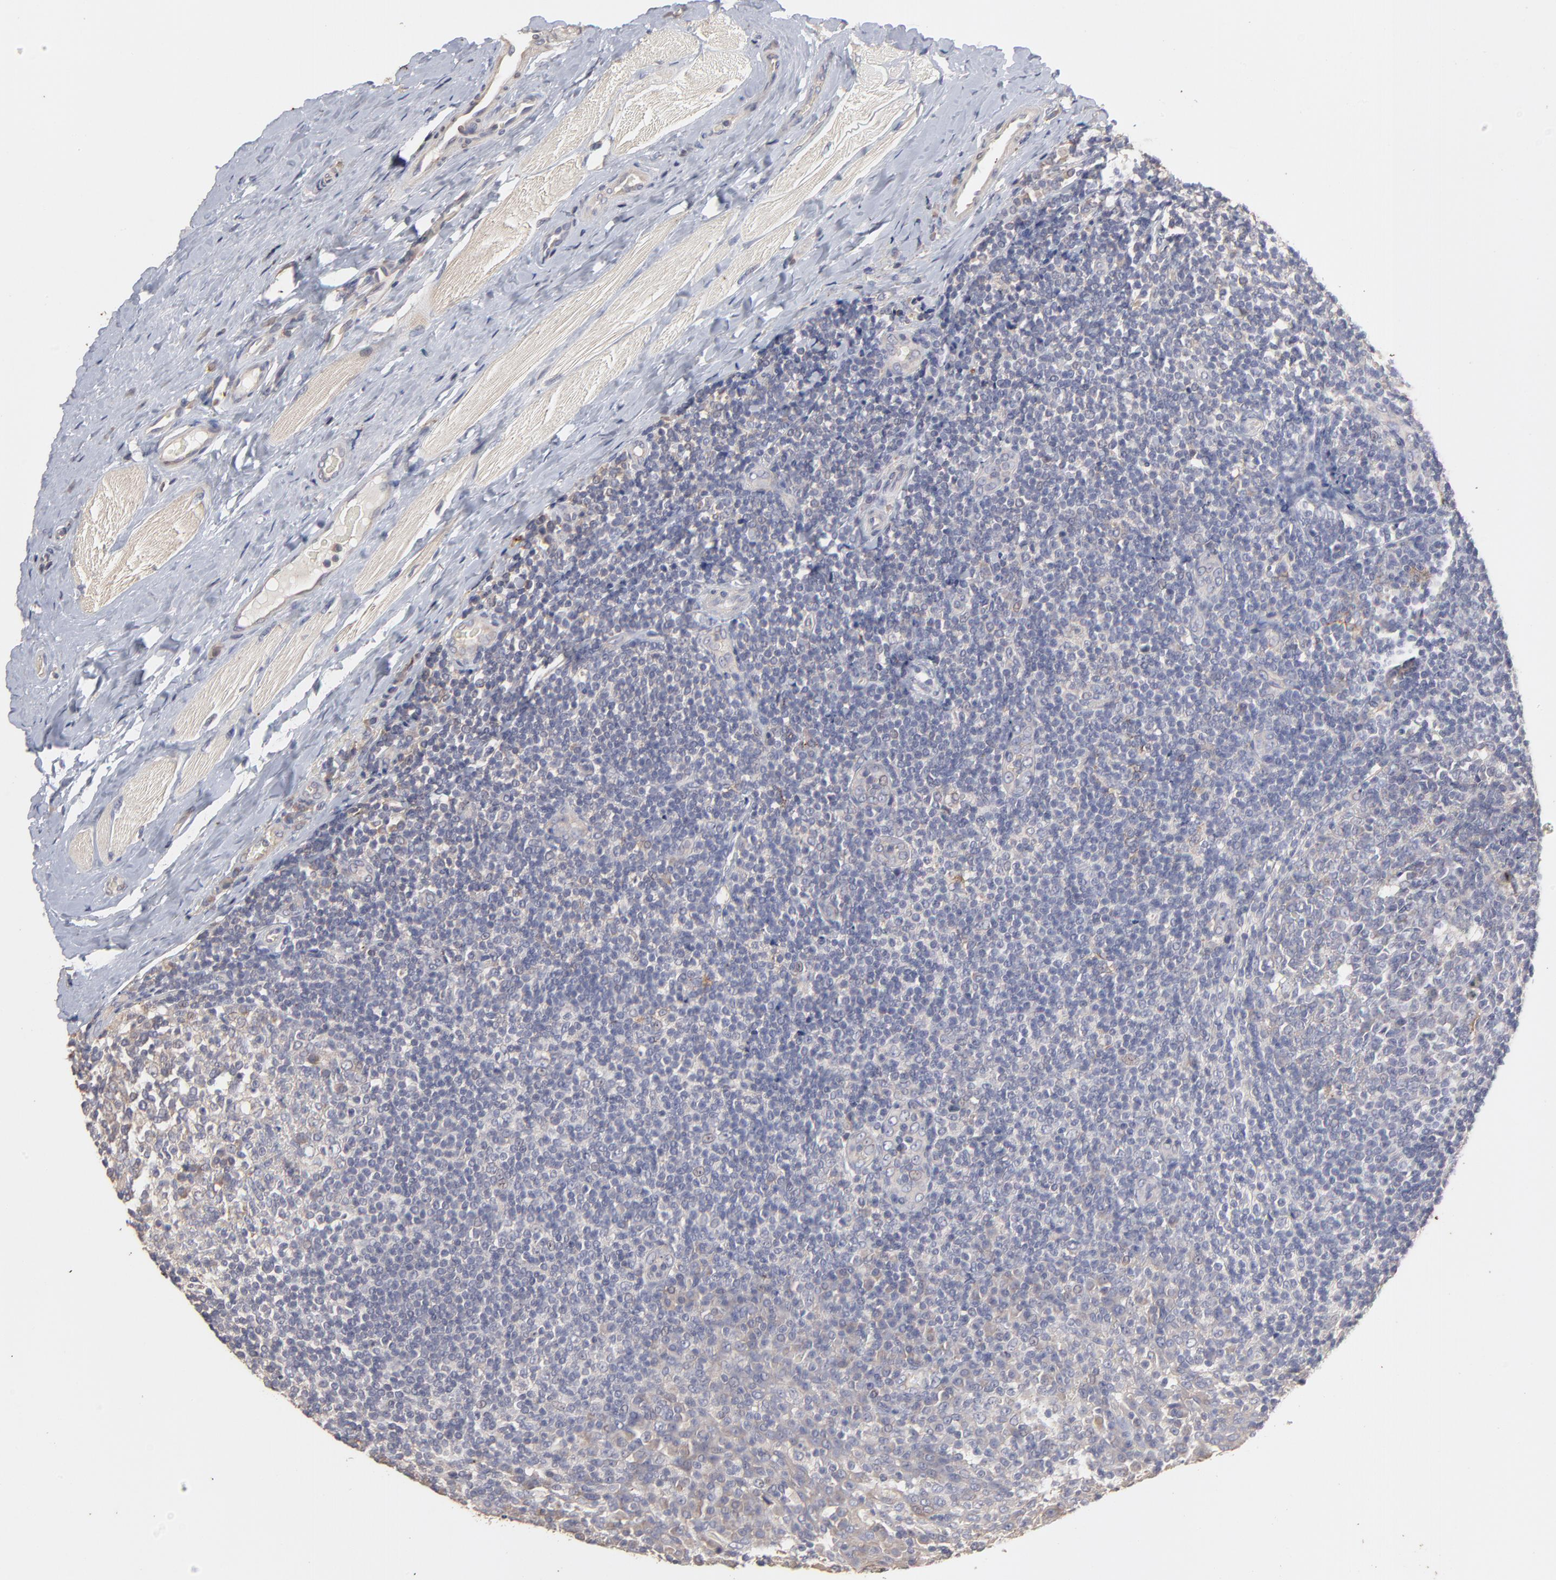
{"staining": {"intensity": "moderate", "quantity": "<25%", "location": "cytoplasmic/membranous"}, "tissue": "tonsil", "cell_type": "Germinal center cells", "image_type": "normal", "snomed": [{"axis": "morphology", "description": "Normal tissue, NOS"}, {"axis": "topography", "description": "Tonsil"}], "caption": "Tonsil stained for a protein shows moderate cytoplasmic/membranous positivity in germinal center cells. The protein of interest is stained brown, and the nuclei are stained in blue (DAB IHC with brightfield microscopy, high magnification).", "gene": "TANGO2", "patient": {"sex": "male", "age": 31}}